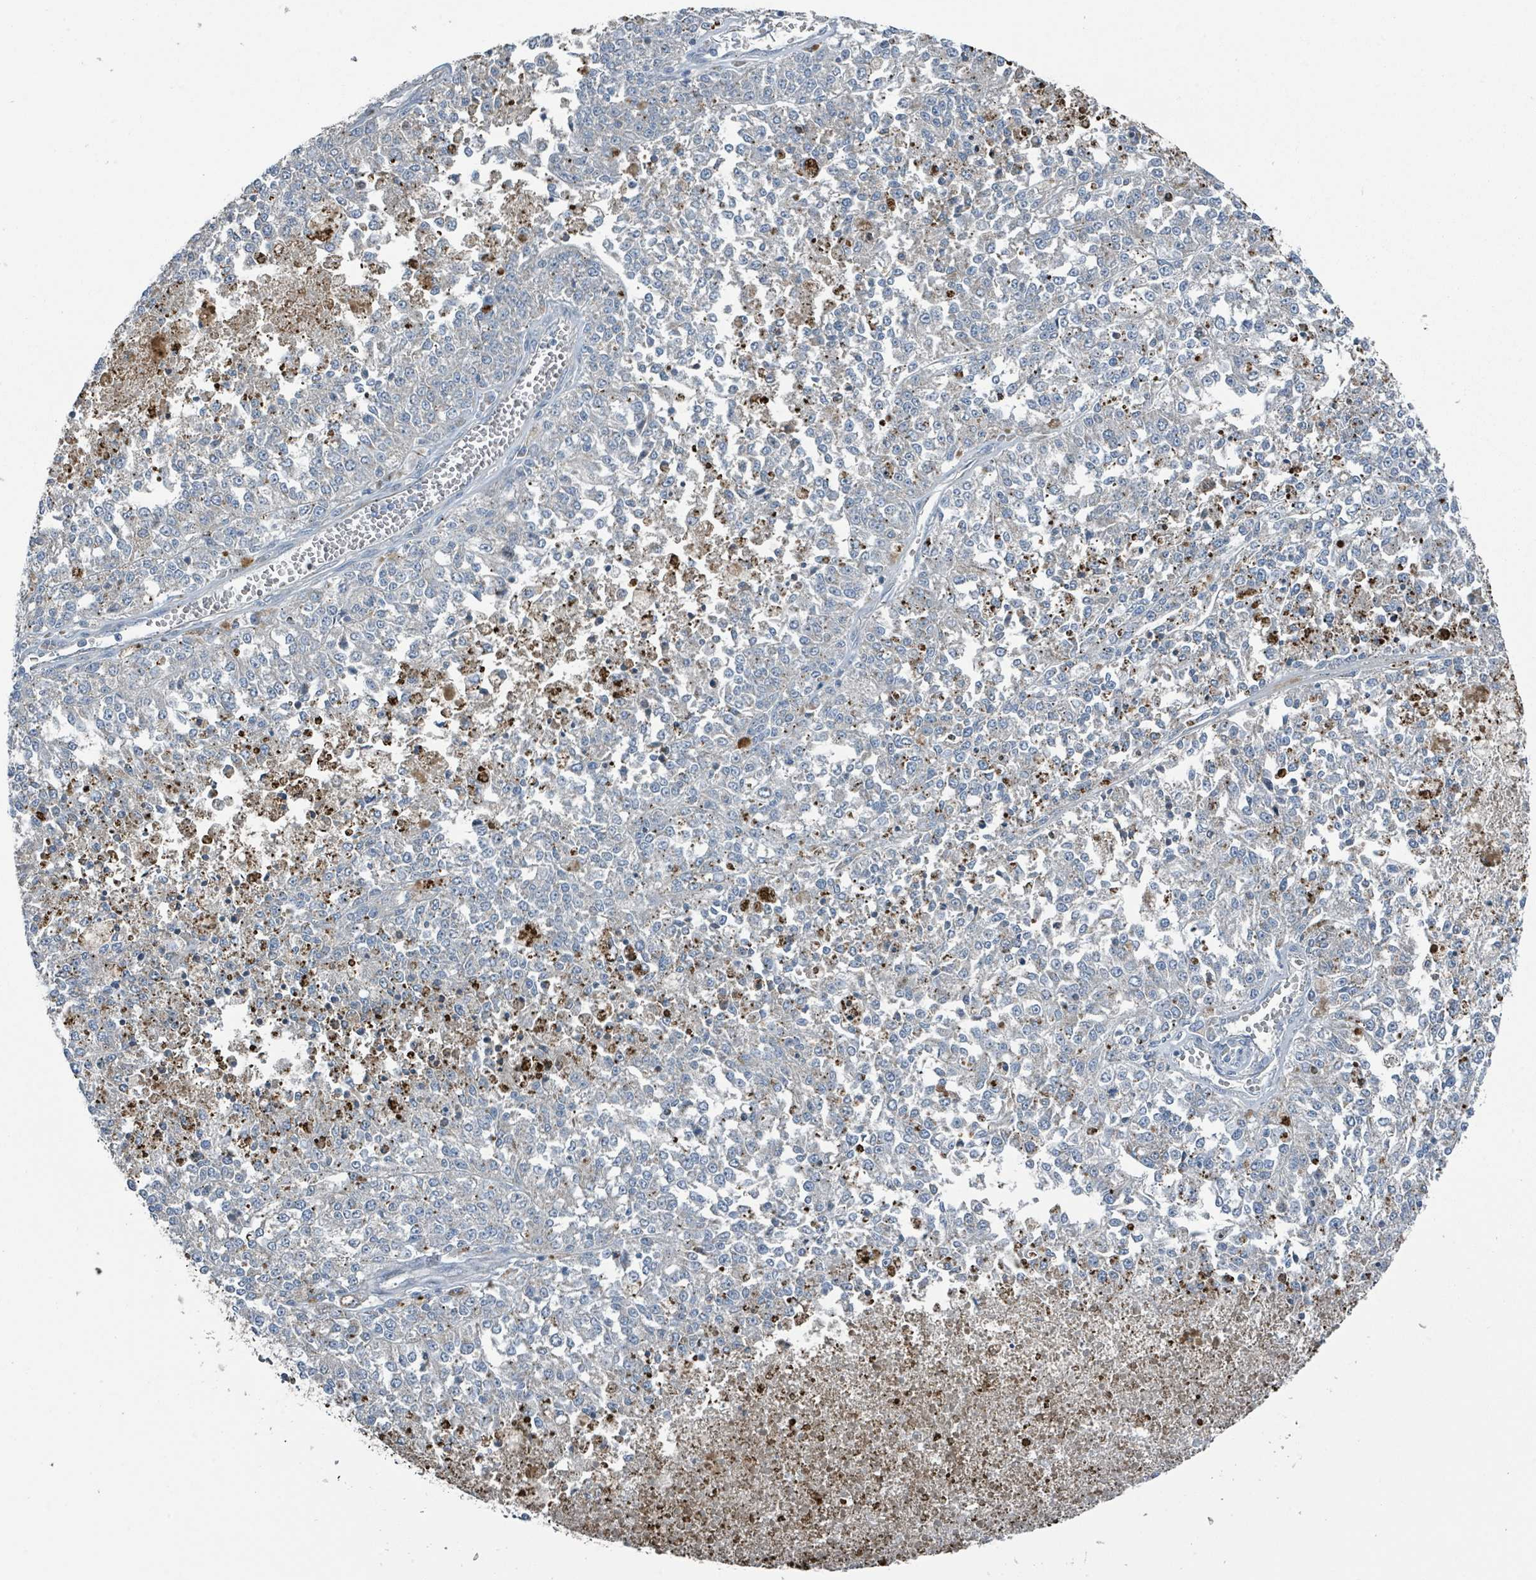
{"staining": {"intensity": "negative", "quantity": "none", "location": "none"}, "tissue": "melanoma", "cell_type": "Tumor cells", "image_type": "cancer", "snomed": [{"axis": "morphology", "description": "Malignant melanoma, NOS"}, {"axis": "topography", "description": "Skin"}], "caption": "High power microscopy histopathology image of an immunohistochemistry image of malignant melanoma, revealing no significant expression in tumor cells.", "gene": "DIPK2A", "patient": {"sex": "female", "age": 64}}